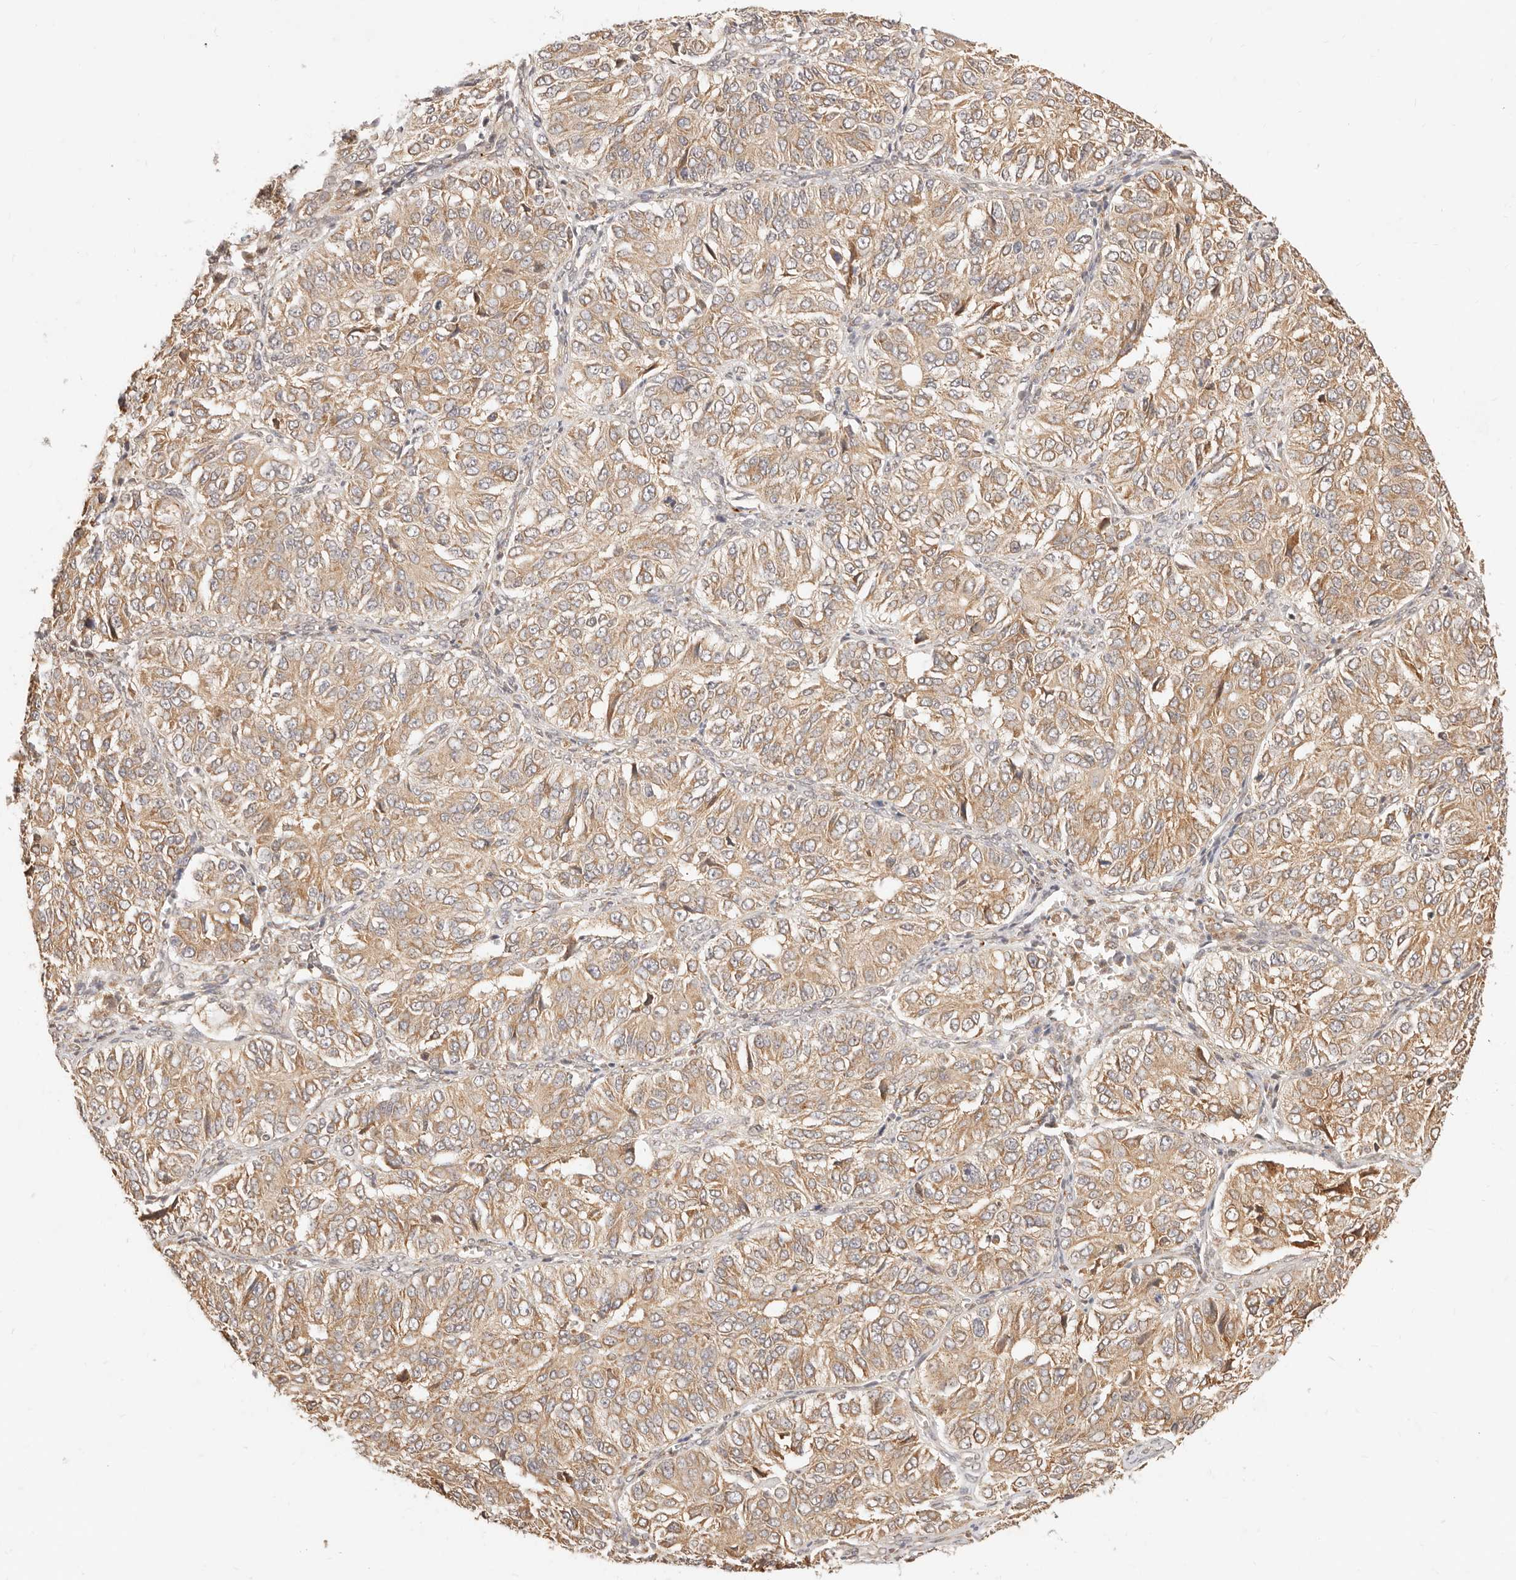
{"staining": {"intensity": "moderate", "quantity": ">75%", "location": "cytoplasmic/membranous"}, "tissue": "ovarian cancer", "cell_type": "Tumor cells", "image_type": "cancer", "snomed": [{"axis": "morphology", "description": "Carcinoma, endometroid"}, {"axis": "topography", "description": "Ovary"}], "caption": "A histopathology image showing moderate cytoplasmic/membranous staining in about >75% of tumor cells in ovarian cancer, as visualized by brown immunohistochemical staining.", "gene": "UBXN10", "patient": {"sex": "female", "age": 51}}